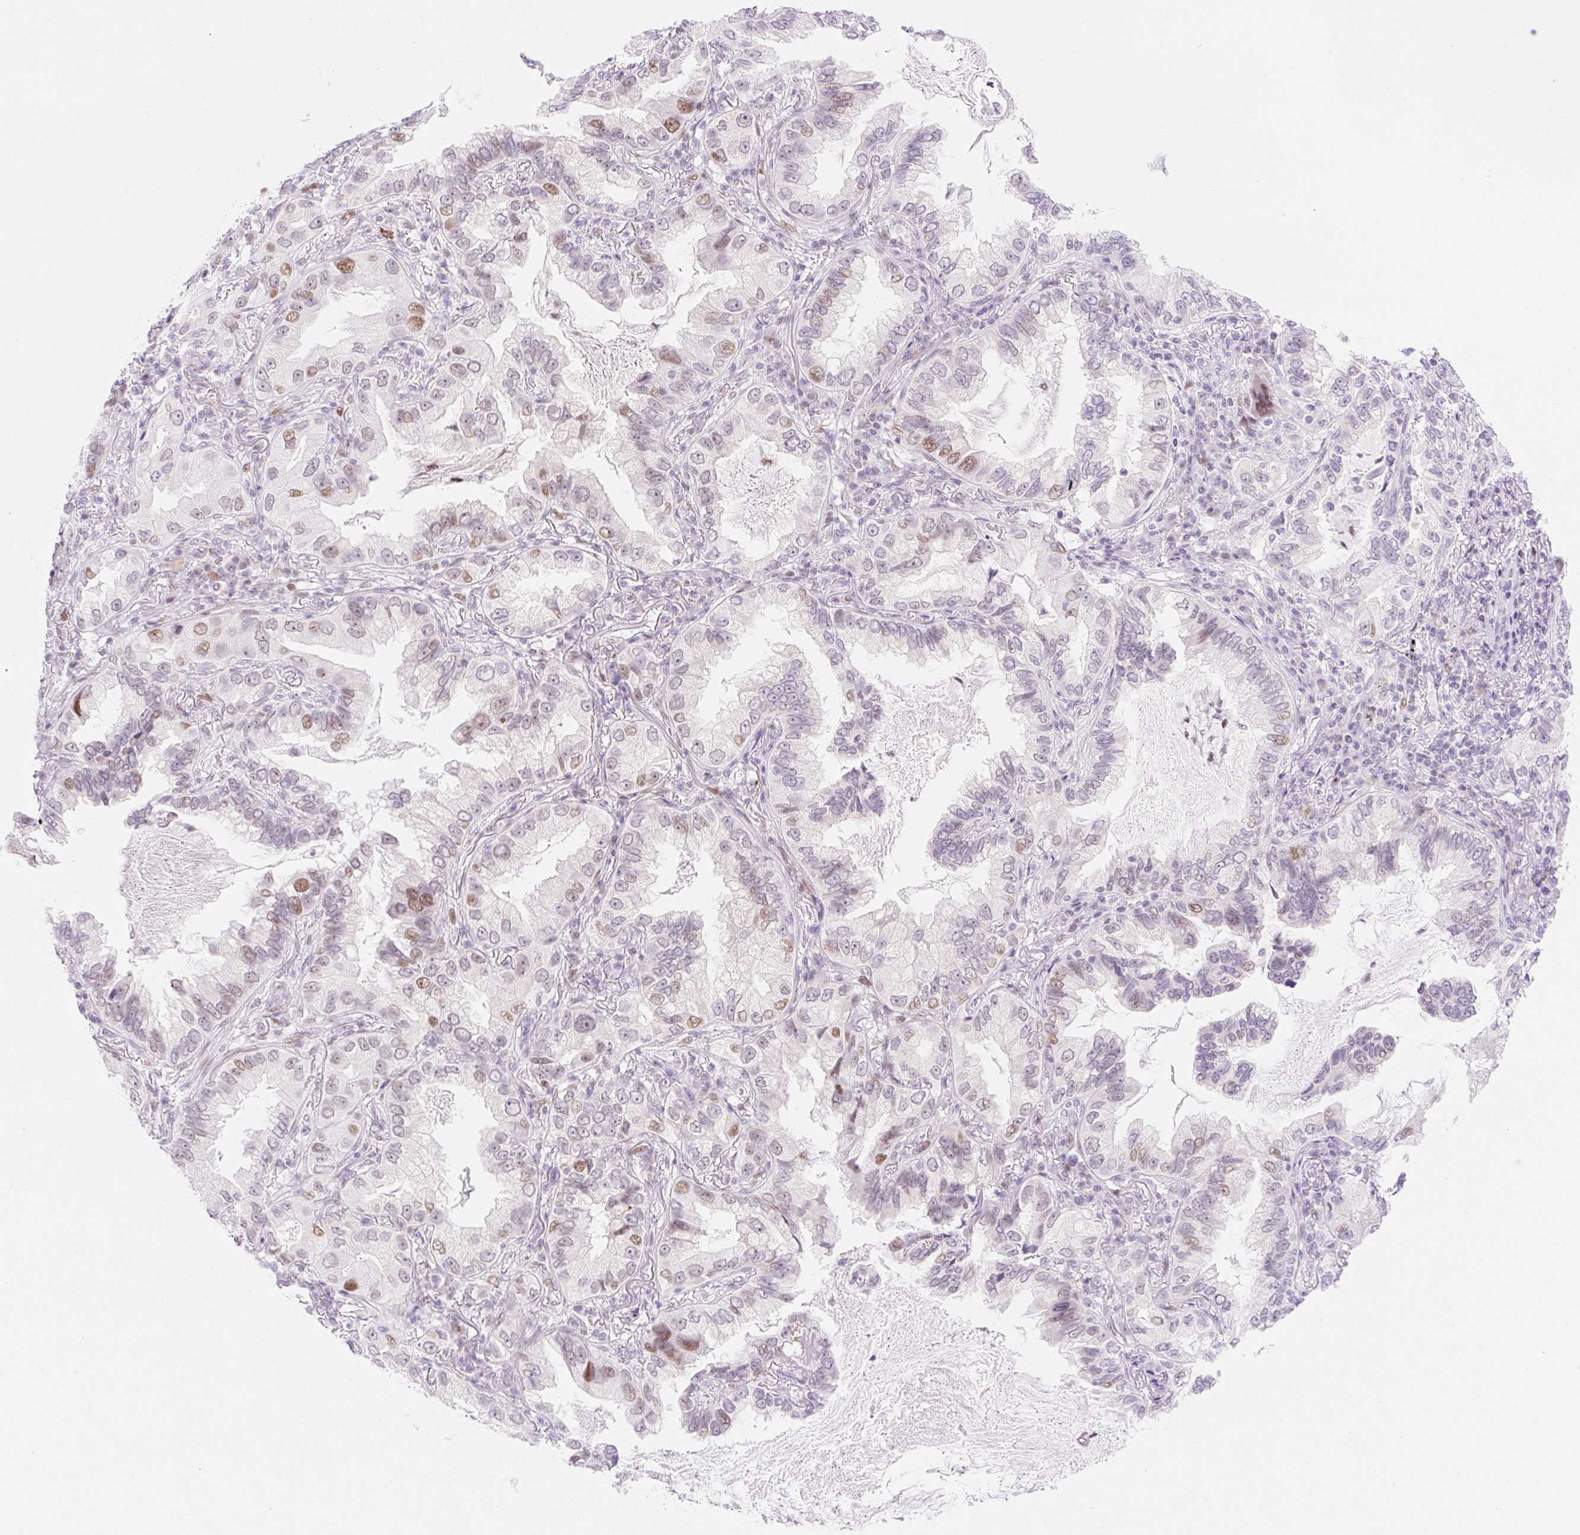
{"staining": {"intensity": "moderate", "quantity": "<25%", "location": "nuclear"}, "tissue": "lung cancer", "cell_type": "Tumor cells", "image_type": "cancer", "snomed": [{"axis": "morphology", "description": "Adenocarcinoma, NOS"}, {"axis": "topography", "description": "Lung"}], "caption": "Protein staining displays moderate nuclear expression in about <25% of tumor cells in lung adenocarcinoma.", "gene": "H2BW1", "patient": {"sex": "female", "age": 69}}